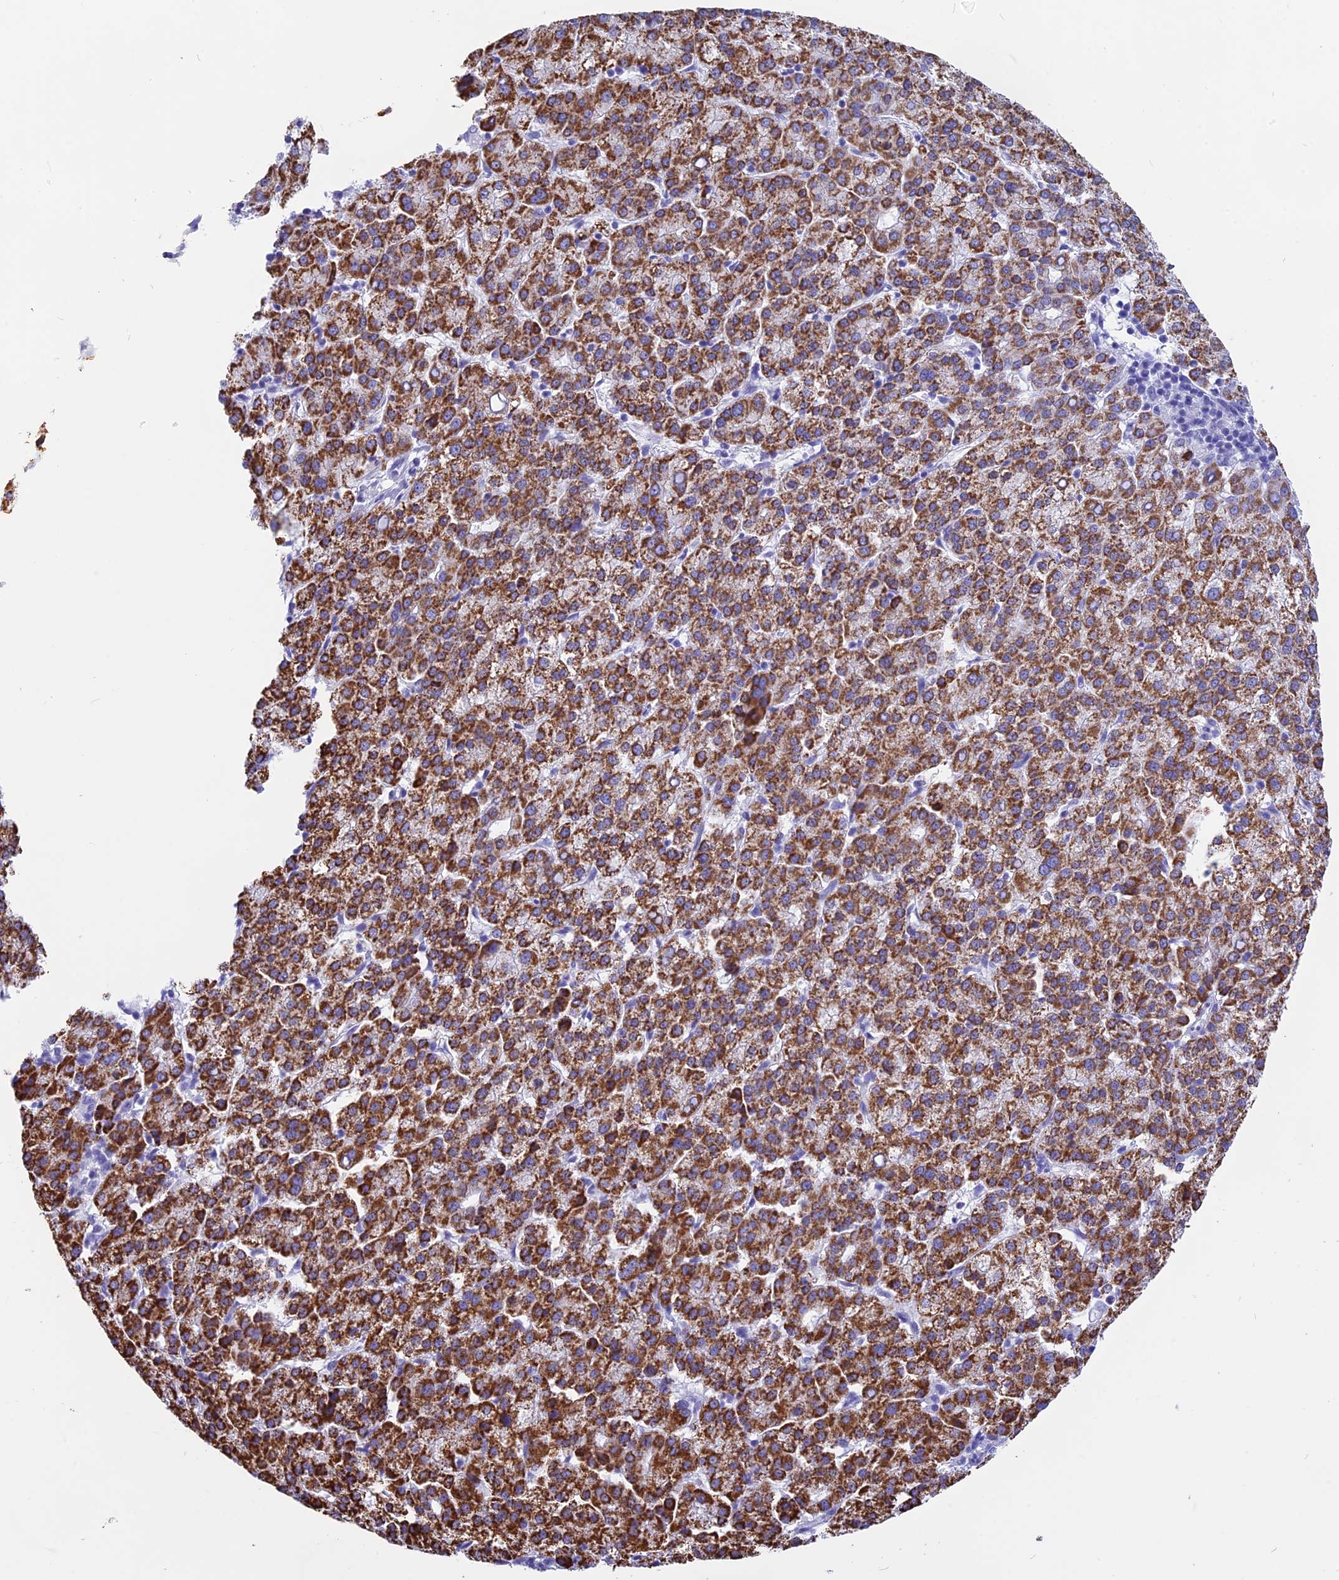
{"staining": {"intensity": "strong", "quantity": ">75%", "location": "cytoplasmic/membranous"}, "tissue": "liver cancer", "cell_type": "Tumor cells", "image_type": "cancer", "snomed": [{"axis": "morphology", "description": "Carcinoma, Hepatocellular, NOS"}, {"axis": "topography", "description": "Liver"}], "caption": "DAB (3,3'-diaminobenzidine) immunohistochemical staining of human liver hepatocellular carcinoma displays strong cytoplasmic/membranous protein staining in about >75% of tumor cells.", "gene": "ISCA1", "patient": {"sex": "female", "age": 58}}